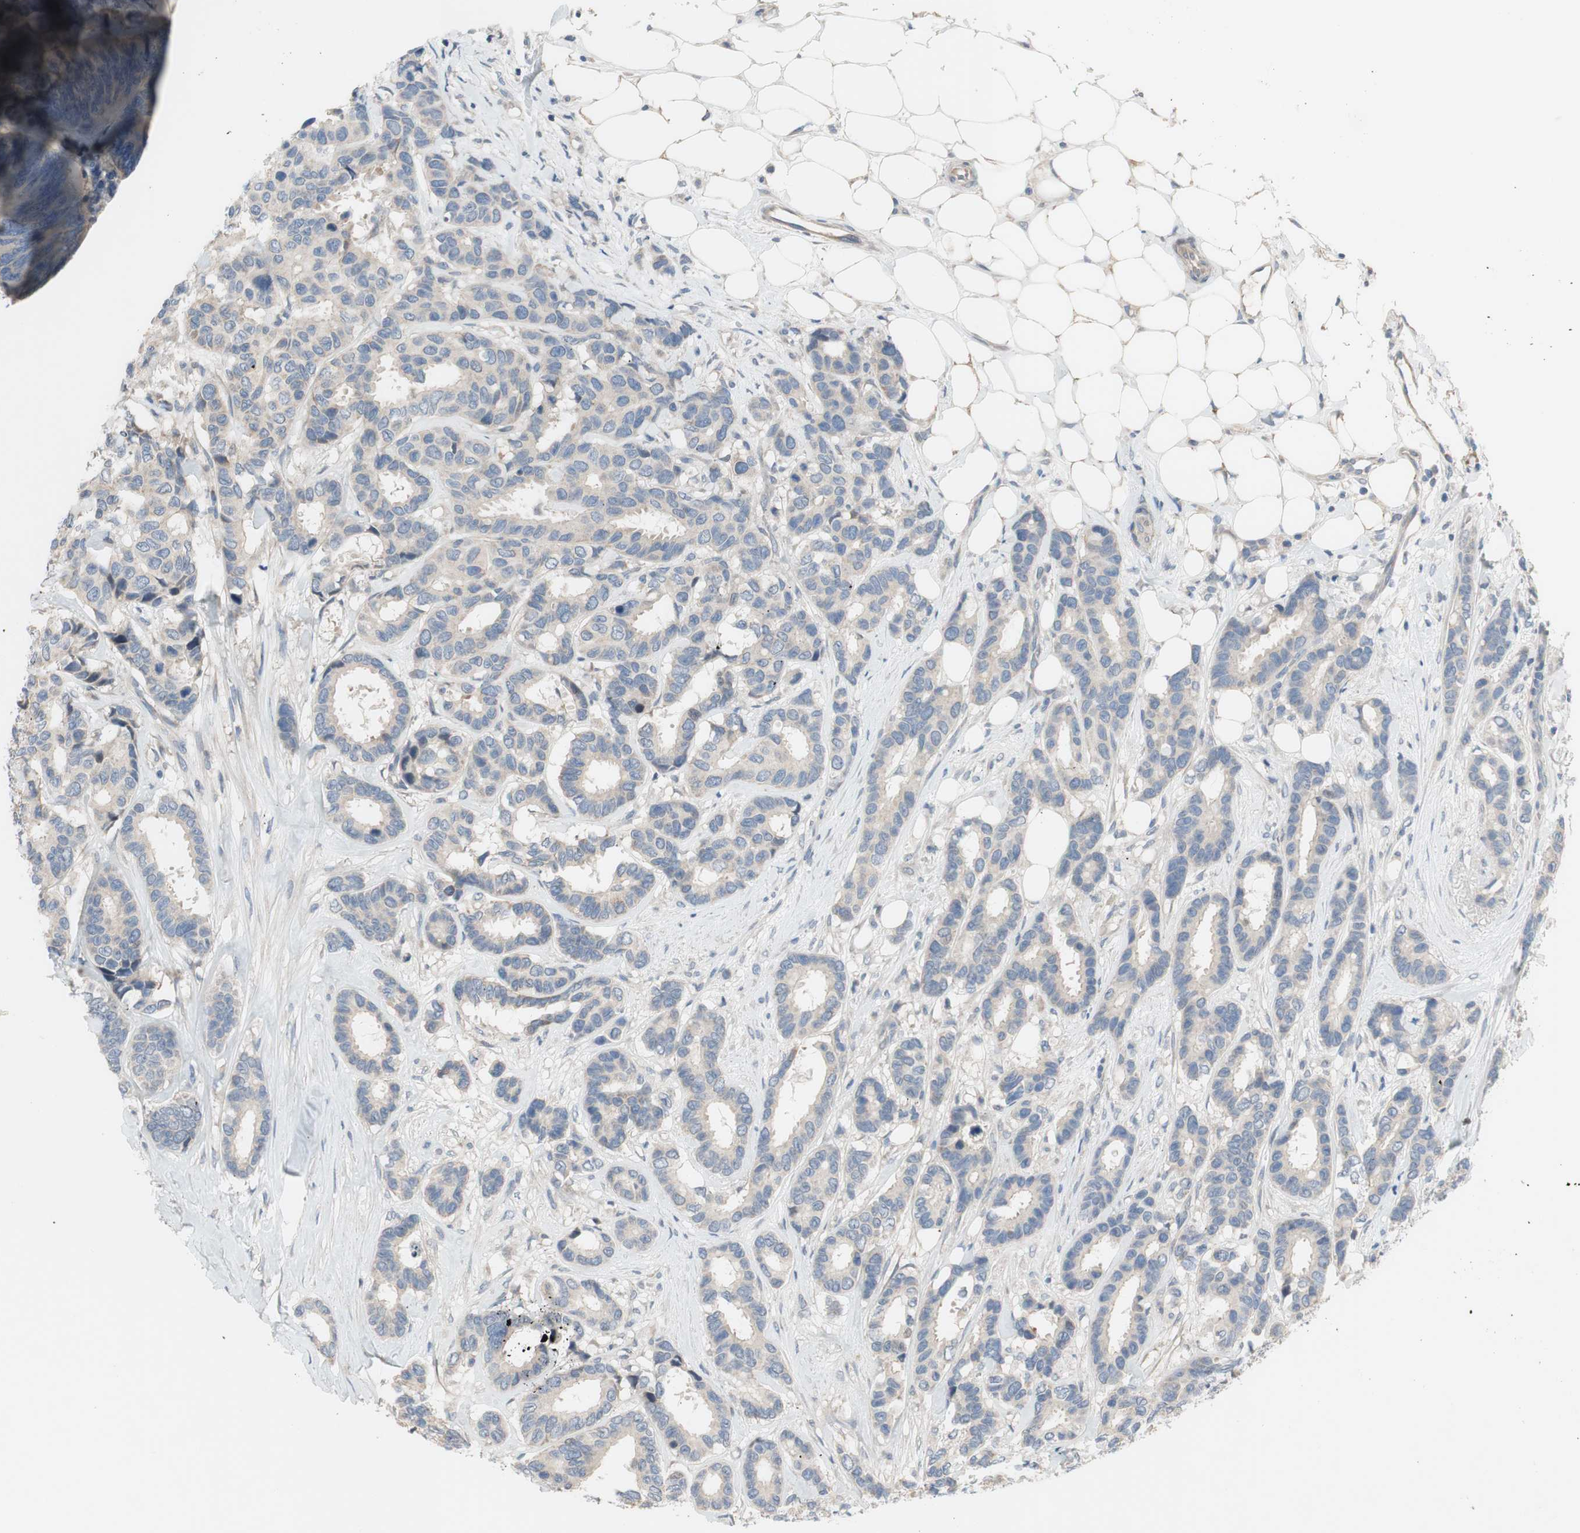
{"staining": {"intensity": "negative", "quantity": "none", "location": "none"}, "tissue": "breast cancer", "cell_type": "Tumor cells", "image_type": "cancer", "snomed": [{"axis": "morphology", "description": "Duct carcinoma"}, {"axis": "topography", "description": "Breast"}], "caption": "Immunohistochemistry micrograph of neoplastic tissue: breast invasive ductal carcinoma stained with DAB (3,3'-diaminobenzidine) reveals no significant protein expression in tumor cells.", "gene": "TACR3", "patient": {"sex": "female", "age": 87}}